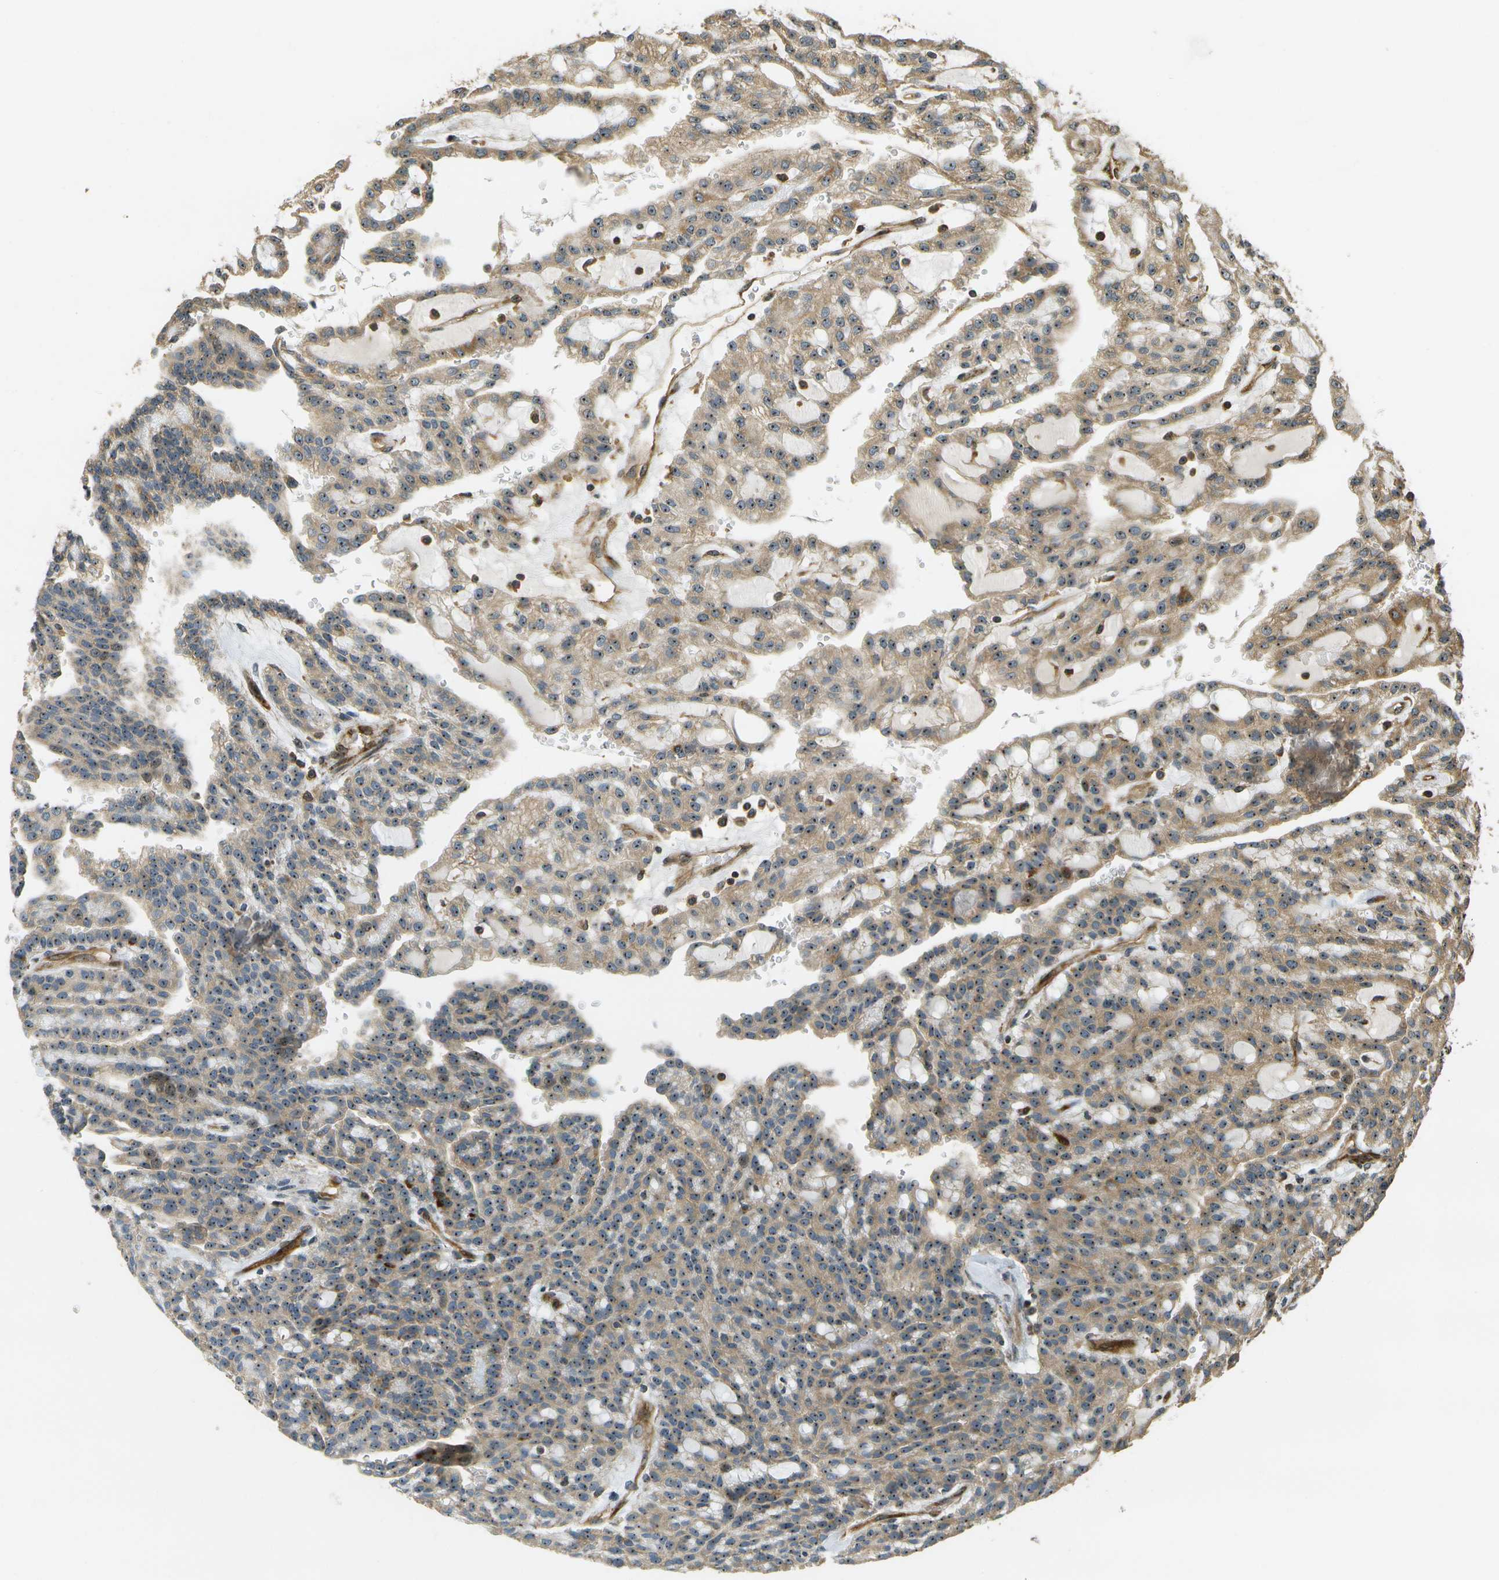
{"staining": {"intensity": "moderate", "quantity": ">75%", "location": "cytoplasmic/membranous,nuclear"}, "tissue": "renal cancer", "cell_type": "Tumor cells", "image_type": "cancer", "snomed": [{"axis": "morphology", "description": "Adenocarcinoma, NOS"}, {"axis": "topography", "description": "Kidney"}], "caption": "Protein staining of renal adenocarcinoma tissue reveals moderate cytoplasmic/membranous and nuclear staining in about >75% of tumor cells. The staining was performed using DAB (3,3'-diaminobenzidine) to visualize the protein expression in brown, while the nuclei were stained in blue with hematoxylin (Magnification: 20x).", "gene": "LRP12", "patient": {"sex": "male", "age": 63}}